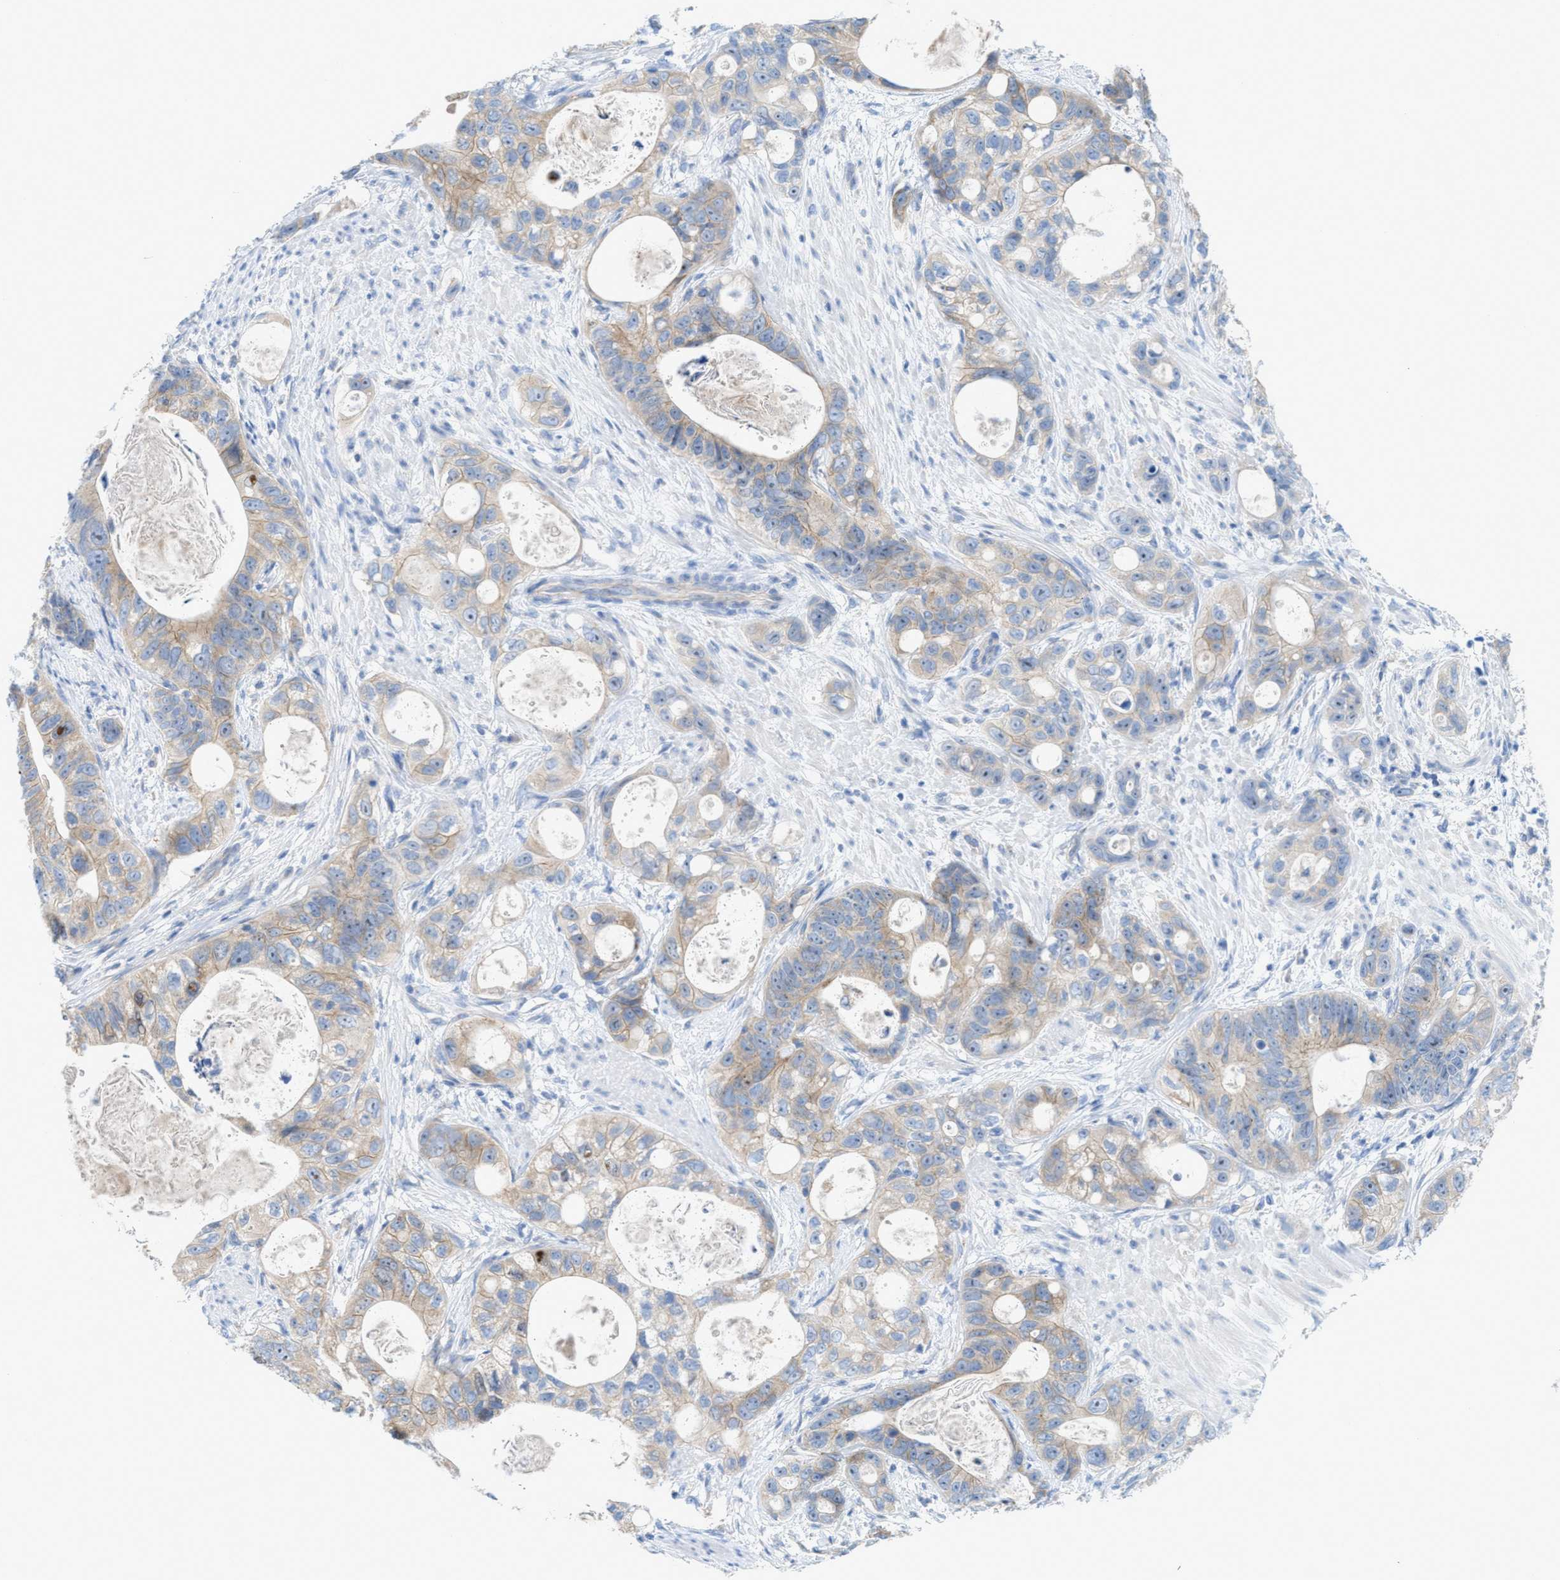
{"staining": {"intensity": "weak", "quantity": ">75%", "location": "cytoplasmic/membranous"}, "tissue": "stomach cancer", "cell_type": "Tumor cells", "image_type": "cancer", "snomed": [{"axis": "morphology", "description": "Normal tissue, NOS"}, {"axis": "morphology", "description": "Adenocarcinoma, NOS"}, {"axis": "topography", "description": "Stomach"}], "caption": "Immunohistochemical staining of human stomach cancer (adenocarcinoma) displays low levels of weak cytoplasmic/membranous positivity in about >75% of tumor cells. Using DAB (brown) and hematoxylin (blue) stains, captured at high magnification using brightfield microscopy.", "gene": "CMTM1", "patient": {"sex": "female", "age": 89}}